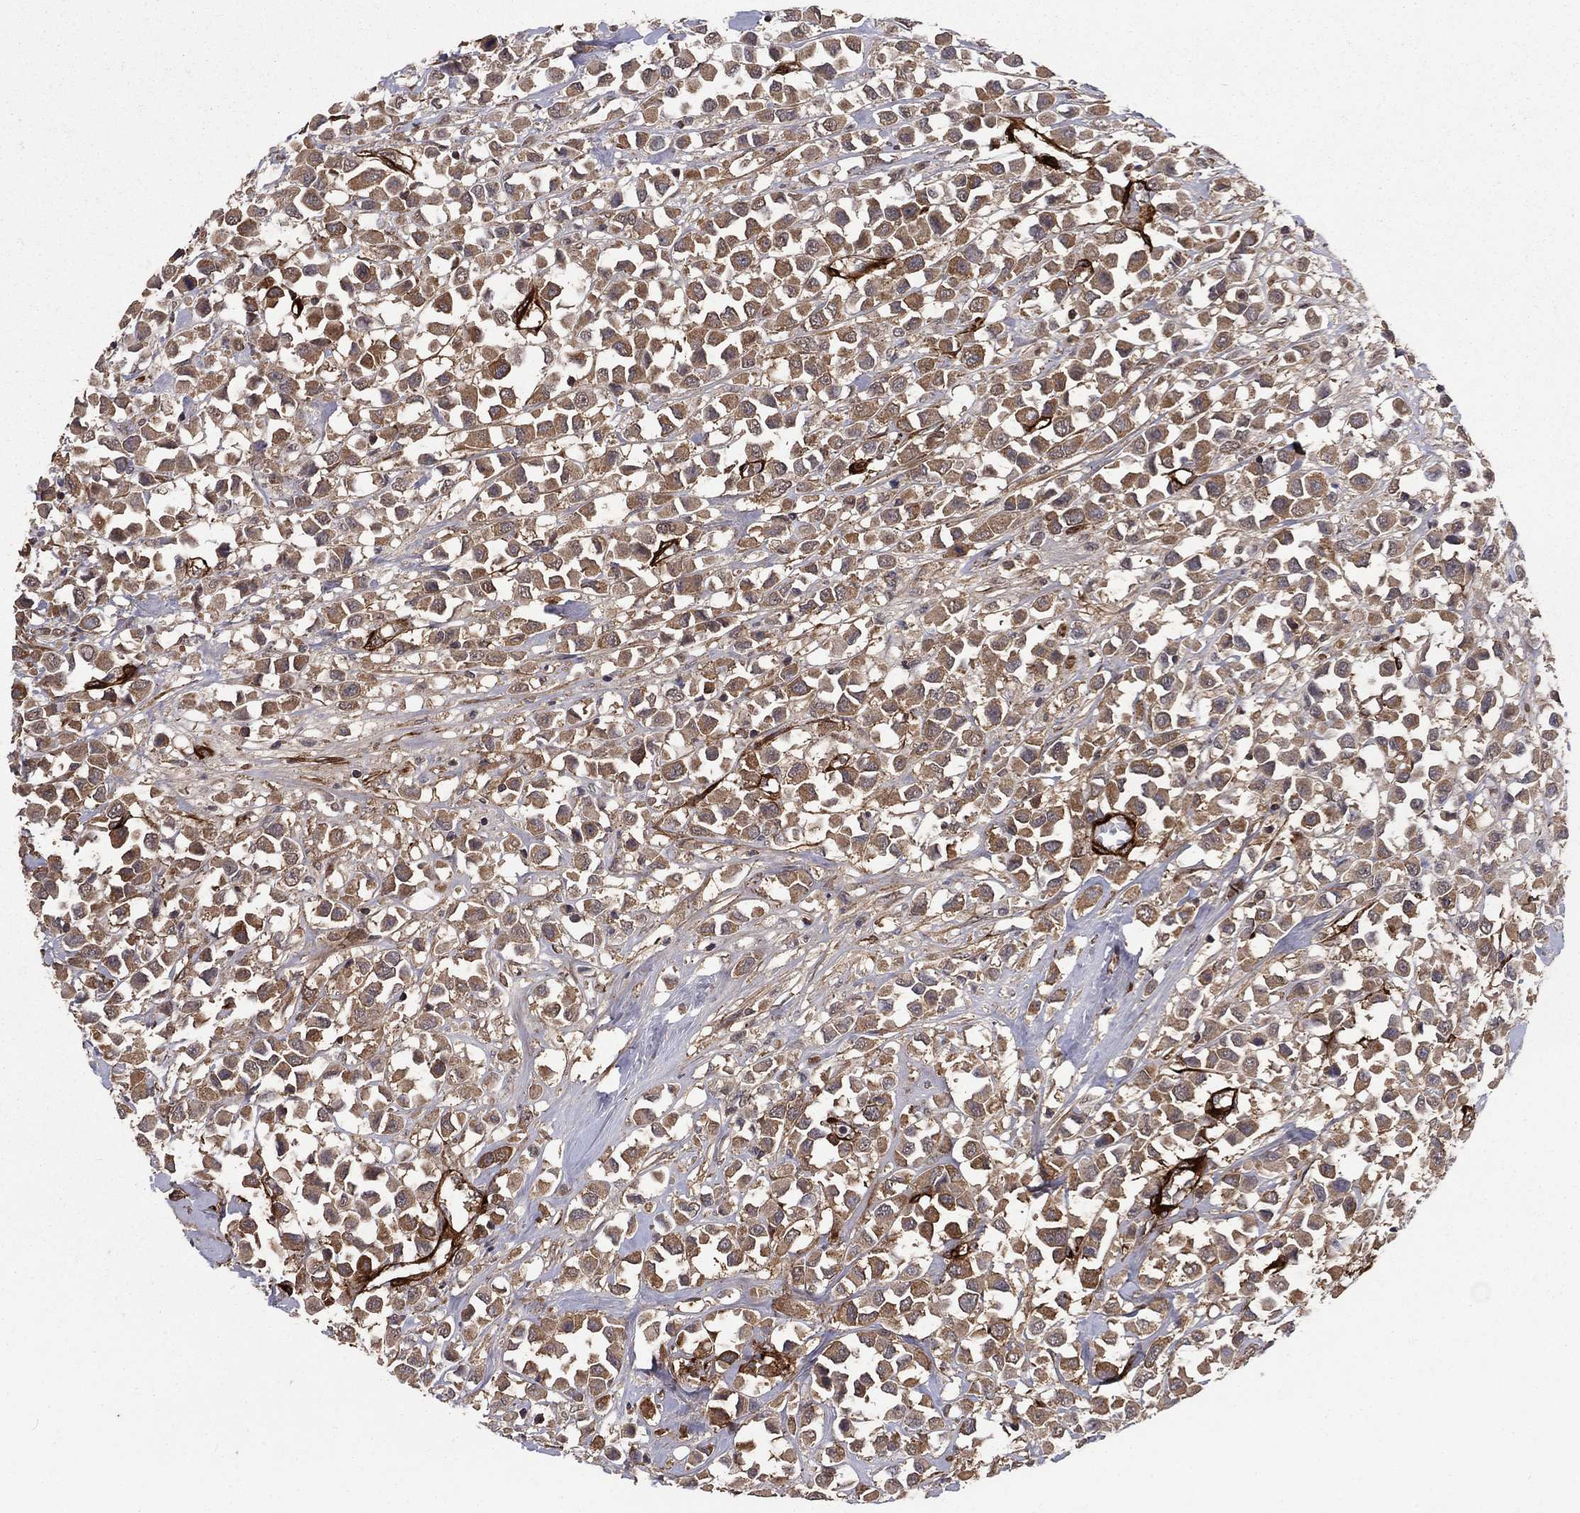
{"staining": {"intensity": "weak", "quantity": ">75%", "location": "cytoplasmic/membranous"}, "tissue": "breast cancer", "cell_type": "Tumor cells", "image_type": "cancer", "snomed": [{"axis": "morphology", "description": "Duct carcinoma"}, {"axis": "topography", "description": "Breast"}], "caption": "A histopathology image of breast intraductal carcinoma stained for a protein demonstrates weak cytoplasmic/membranous brown staining in tumor cells. (brown staining indicates protein expression, while blue staining denotes nuclei).", "gene": "COL18A1", "patient": {"sex": "female", "age": 61}}